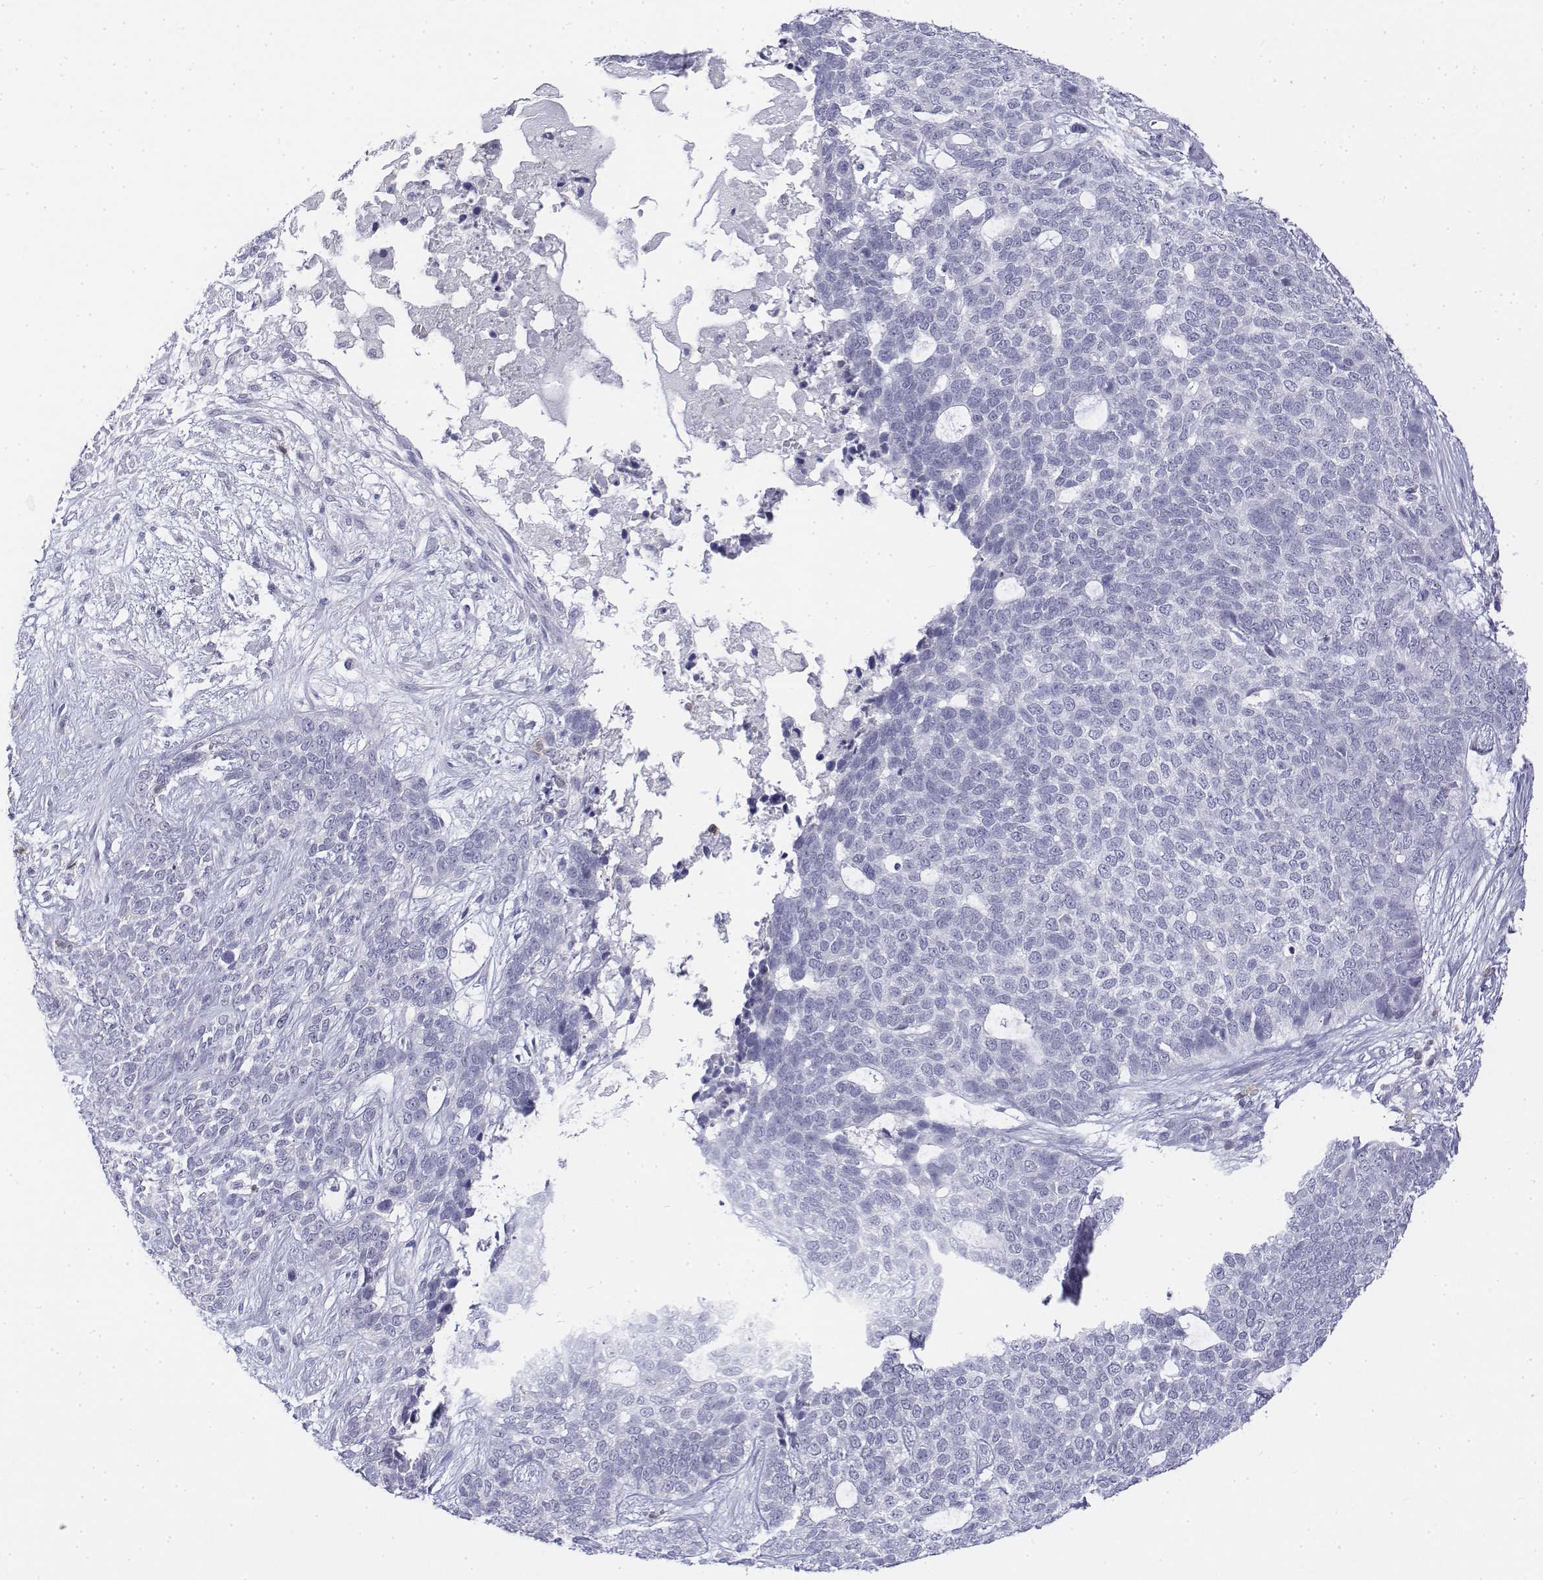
{"staining": {"intensity": "negative", "quantity": "none", "location": "none"}, "tissue": "skin cancer", "cell_type": "Tumor cells", "image_type": "cancer", "snomed": [{"axis": "morphology", "description": "Basal cell carcinoma"}, {"axis": "topography", "description": "Skin"}], "caption": "The micrograph exhibits no staining of tumor cells in skin basal cell carcinoma.", "gene": "CD3E", "patient": {"sex": "female", "age": 69}}